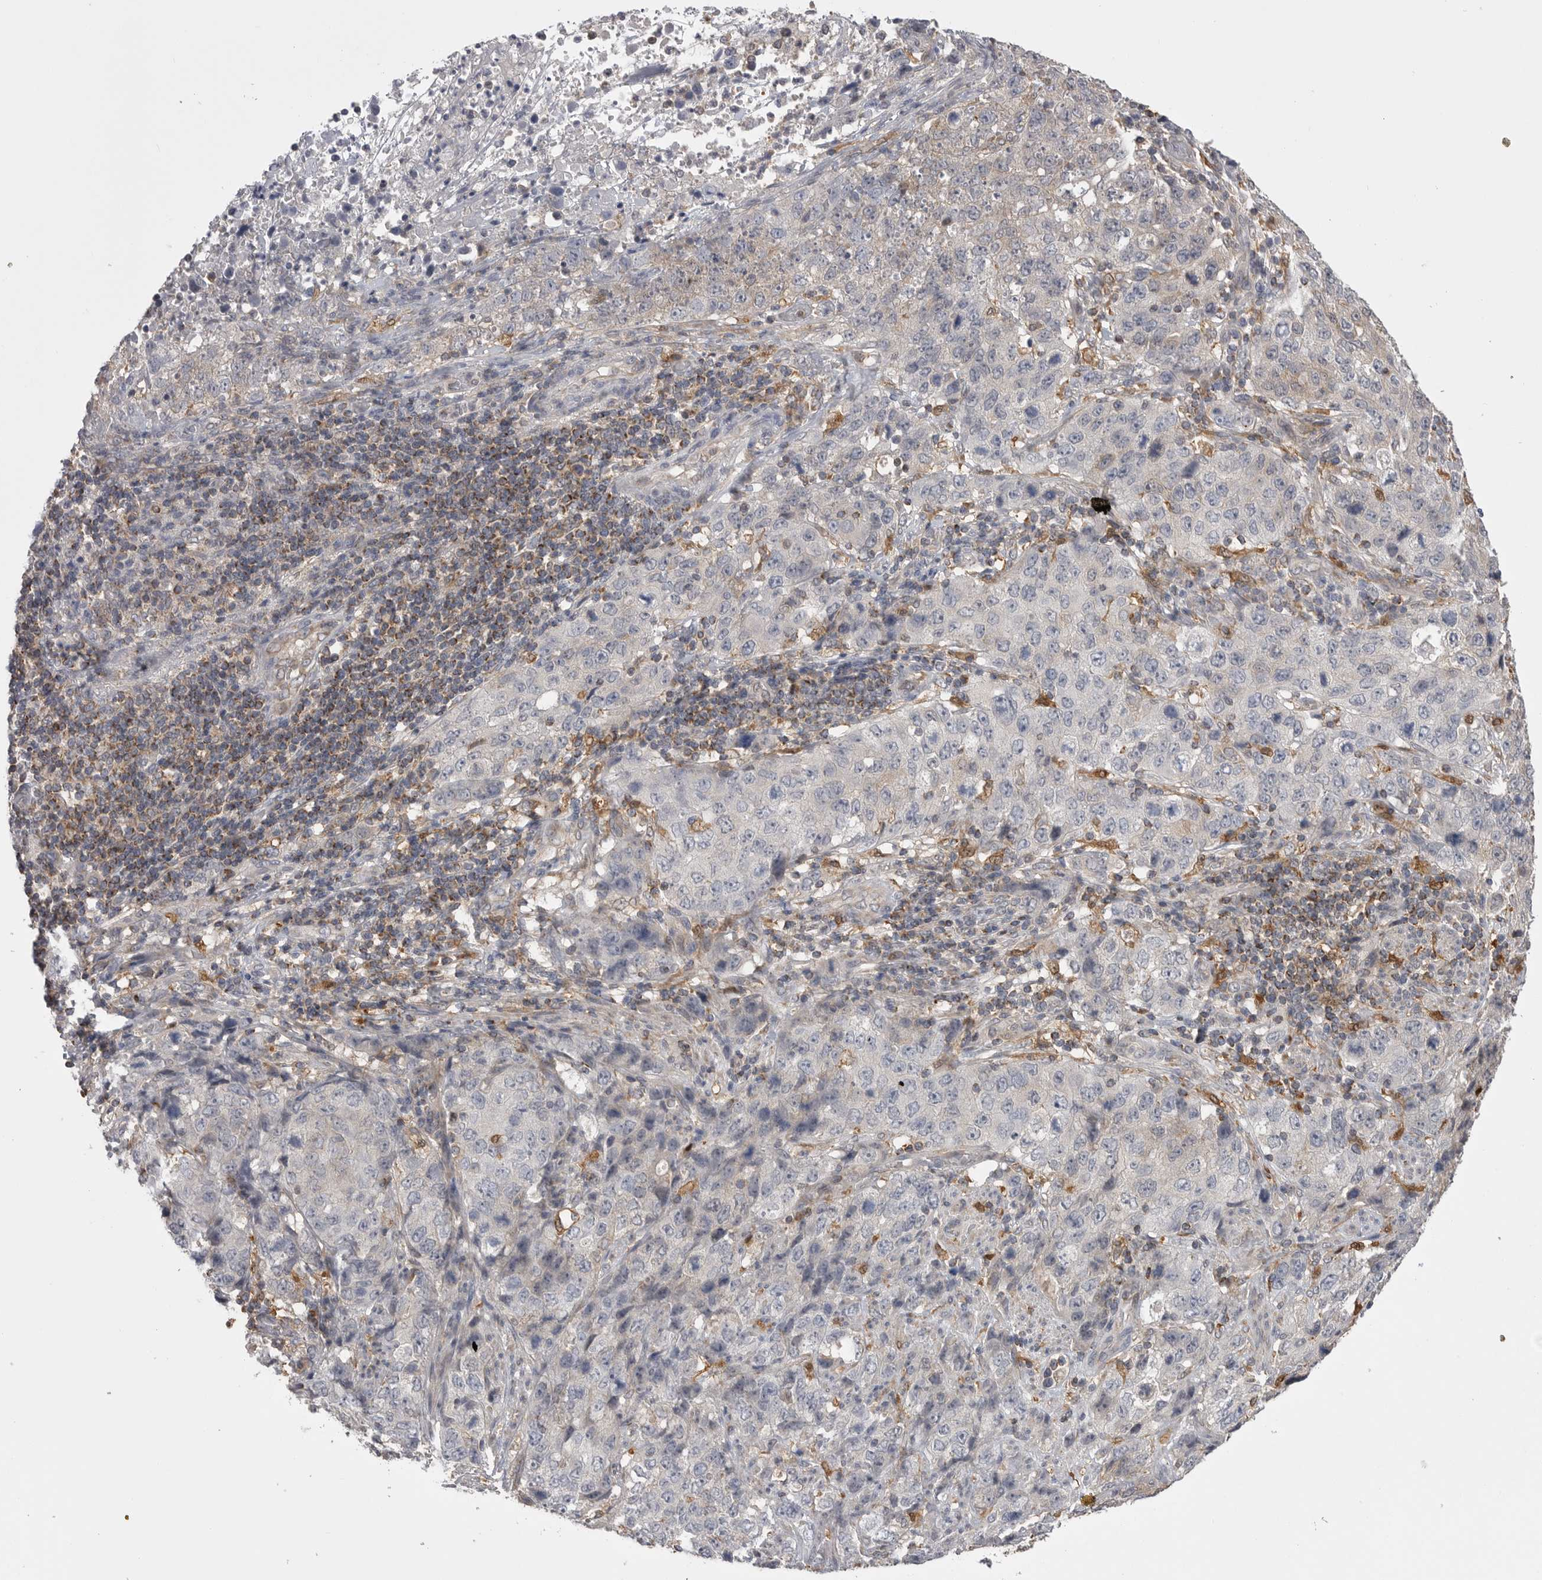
{"staining": {"intensity": "negative", "quantity": "none", "location": "none"}, "tissue": "stomach cancer", "cell_type": "Tumor cells", "image_type": "cancer", "snomed": [{"axis": "morphology", "description": "Adenocarcinoma, NOS"}, {"axis": "topography", "description": "Stomach"}], "caption": "Human stomach cancer (adenocarcinoma) stained for a protein using immunohistochemistry exhibits no staining in tumor cells.", "gene": "KYAT3", "patient": {"sex": "male", "age": 48}}